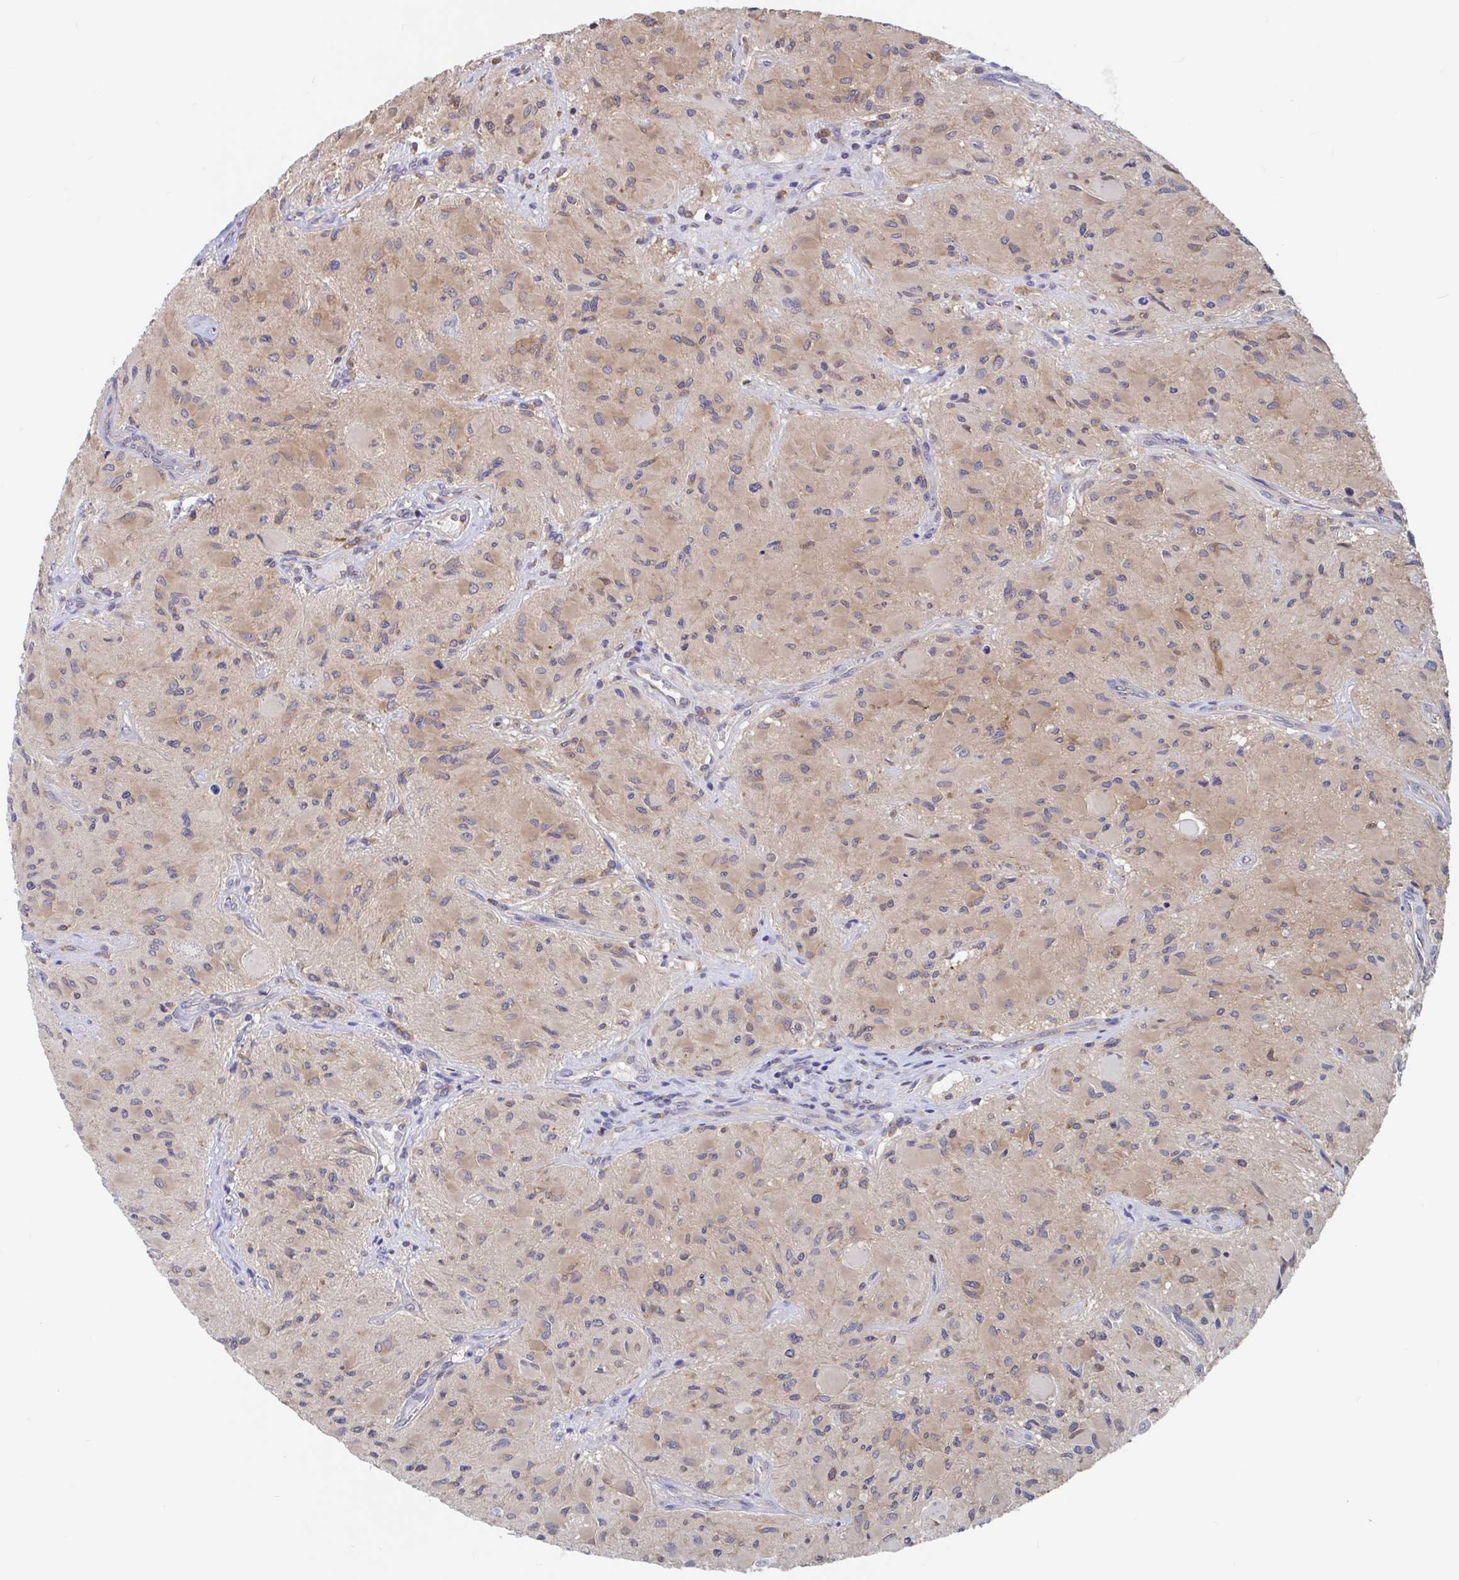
{"staining": {"intensity": "moderate", "quantity": ">75%", "location": "cytoplasmic/membranous"}, "tissue": "glioma", "cell_type": "Tumor cells", "image_type": "cancer", "snomed": [{"axis": "morphology", "description": "Glioma, malignant, High grade"}, {"axis": "topography", "description": "Brain"}], "caption": "This histopathology image displays malignant high-grade glioma stained with immunohistochemistry (IHC) to label a protein in brown. The cytoplasmic/membranous of tumor cells show moderate positivity for the protein. Nuclei are counter-stained blue.", "gene": "SNX8", "patient": {"sex": "female", "age": 65}}